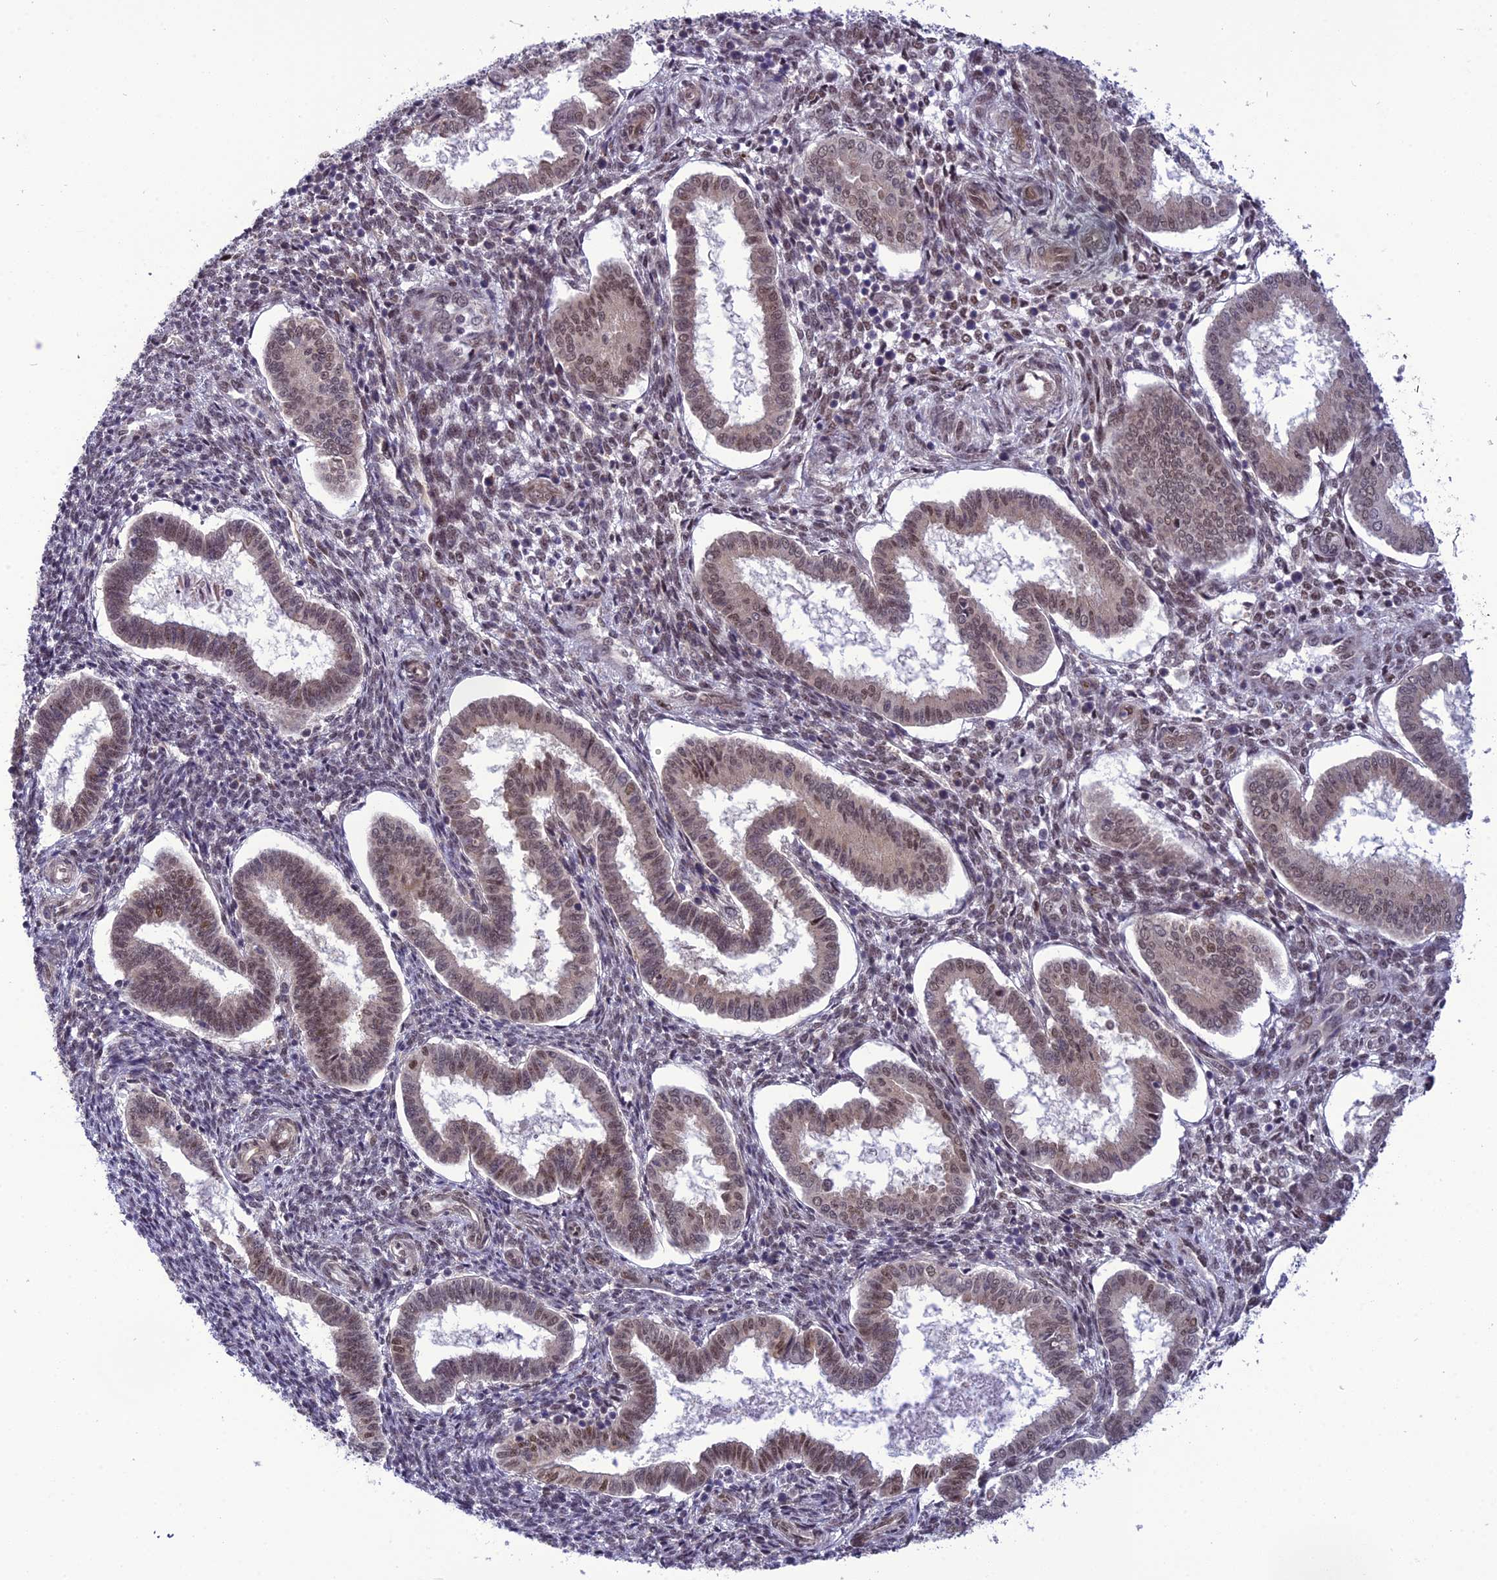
{"staining": {"intensity": "moderate", "quantity": "25%-75%", "location": "nuclear"}, "tissue": "endometrium", "cell_type": "Cells in endometrial stroma", "image_type": "normal", "snomed": [{"axis": "morphology", "description": "Normal tissue, NOS"}, {"axis": "topography", "description": "Endometrium"}], "caption": "IHC (DAB (3,3'-diaminobenzidine)) staining of normal human endometrium exhibits moderate nuclear protein positivity in approximately 25%-75% of cells in endometrial stroma. The protein is shown in brown color, while the nuclei are stained blue.", "gene": "RTRAF", "patient": {"sex": "female", "age": 24}}